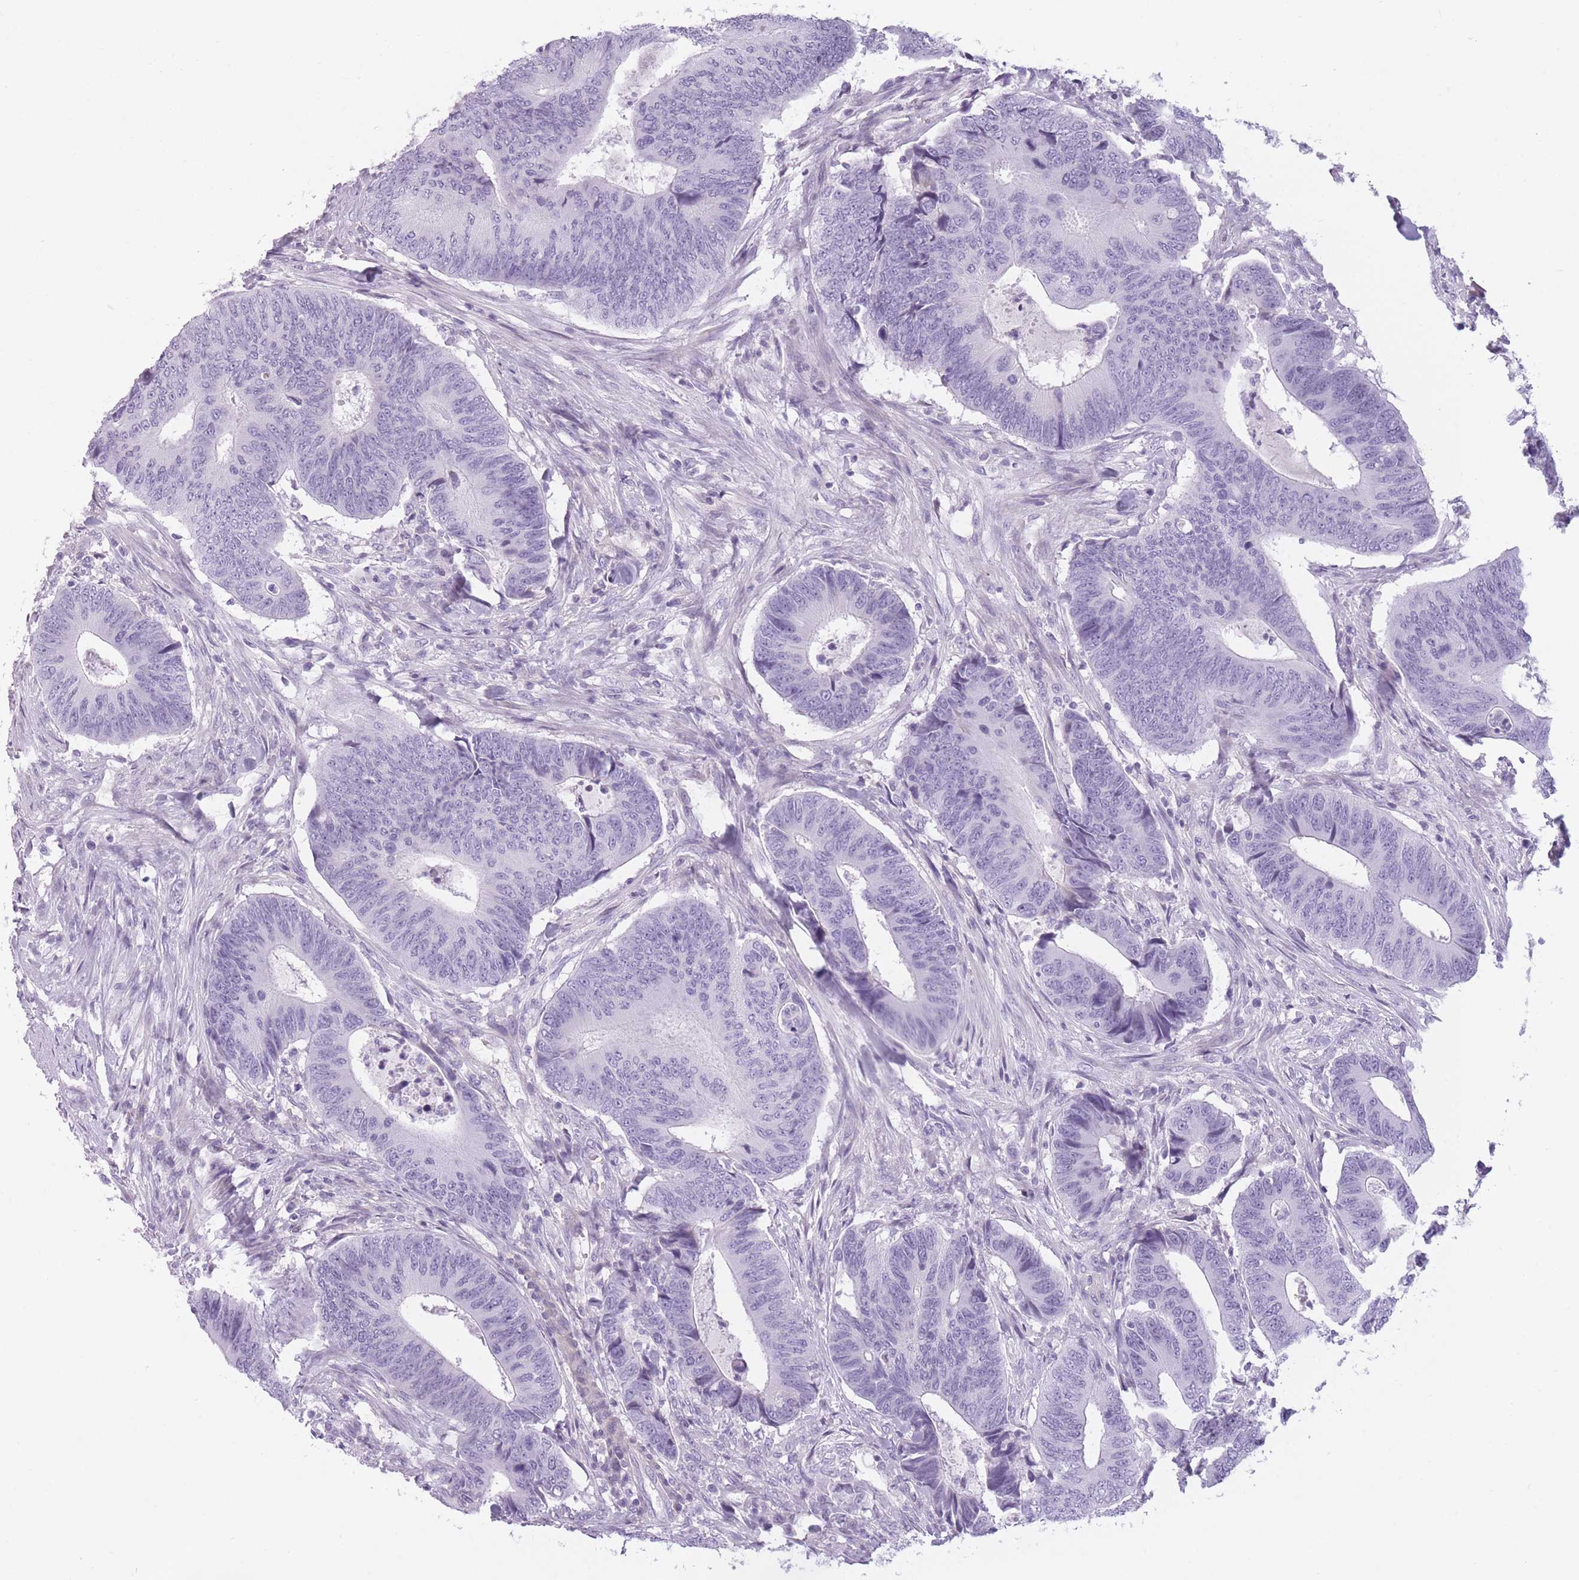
{"staining": {"intensity": "negative", "quantity": "none", "location": "none"}, "tissue": "colorectal cancer", "cell_type": "Tumor cells", "image_type": "cancer", "snomed": [{"axis": "morphology", "description": "Adenocarcinoma, NOS"}, {"axis": "topography", "description": "Colon"}], "caption": "Human colorectal cancer (adenocarcinoma) stained for a protein using immunohistochemistry reveals no expression in tumor cells.", "gene": "GGT1", "patient": {"sex": "male", "age": 87}}